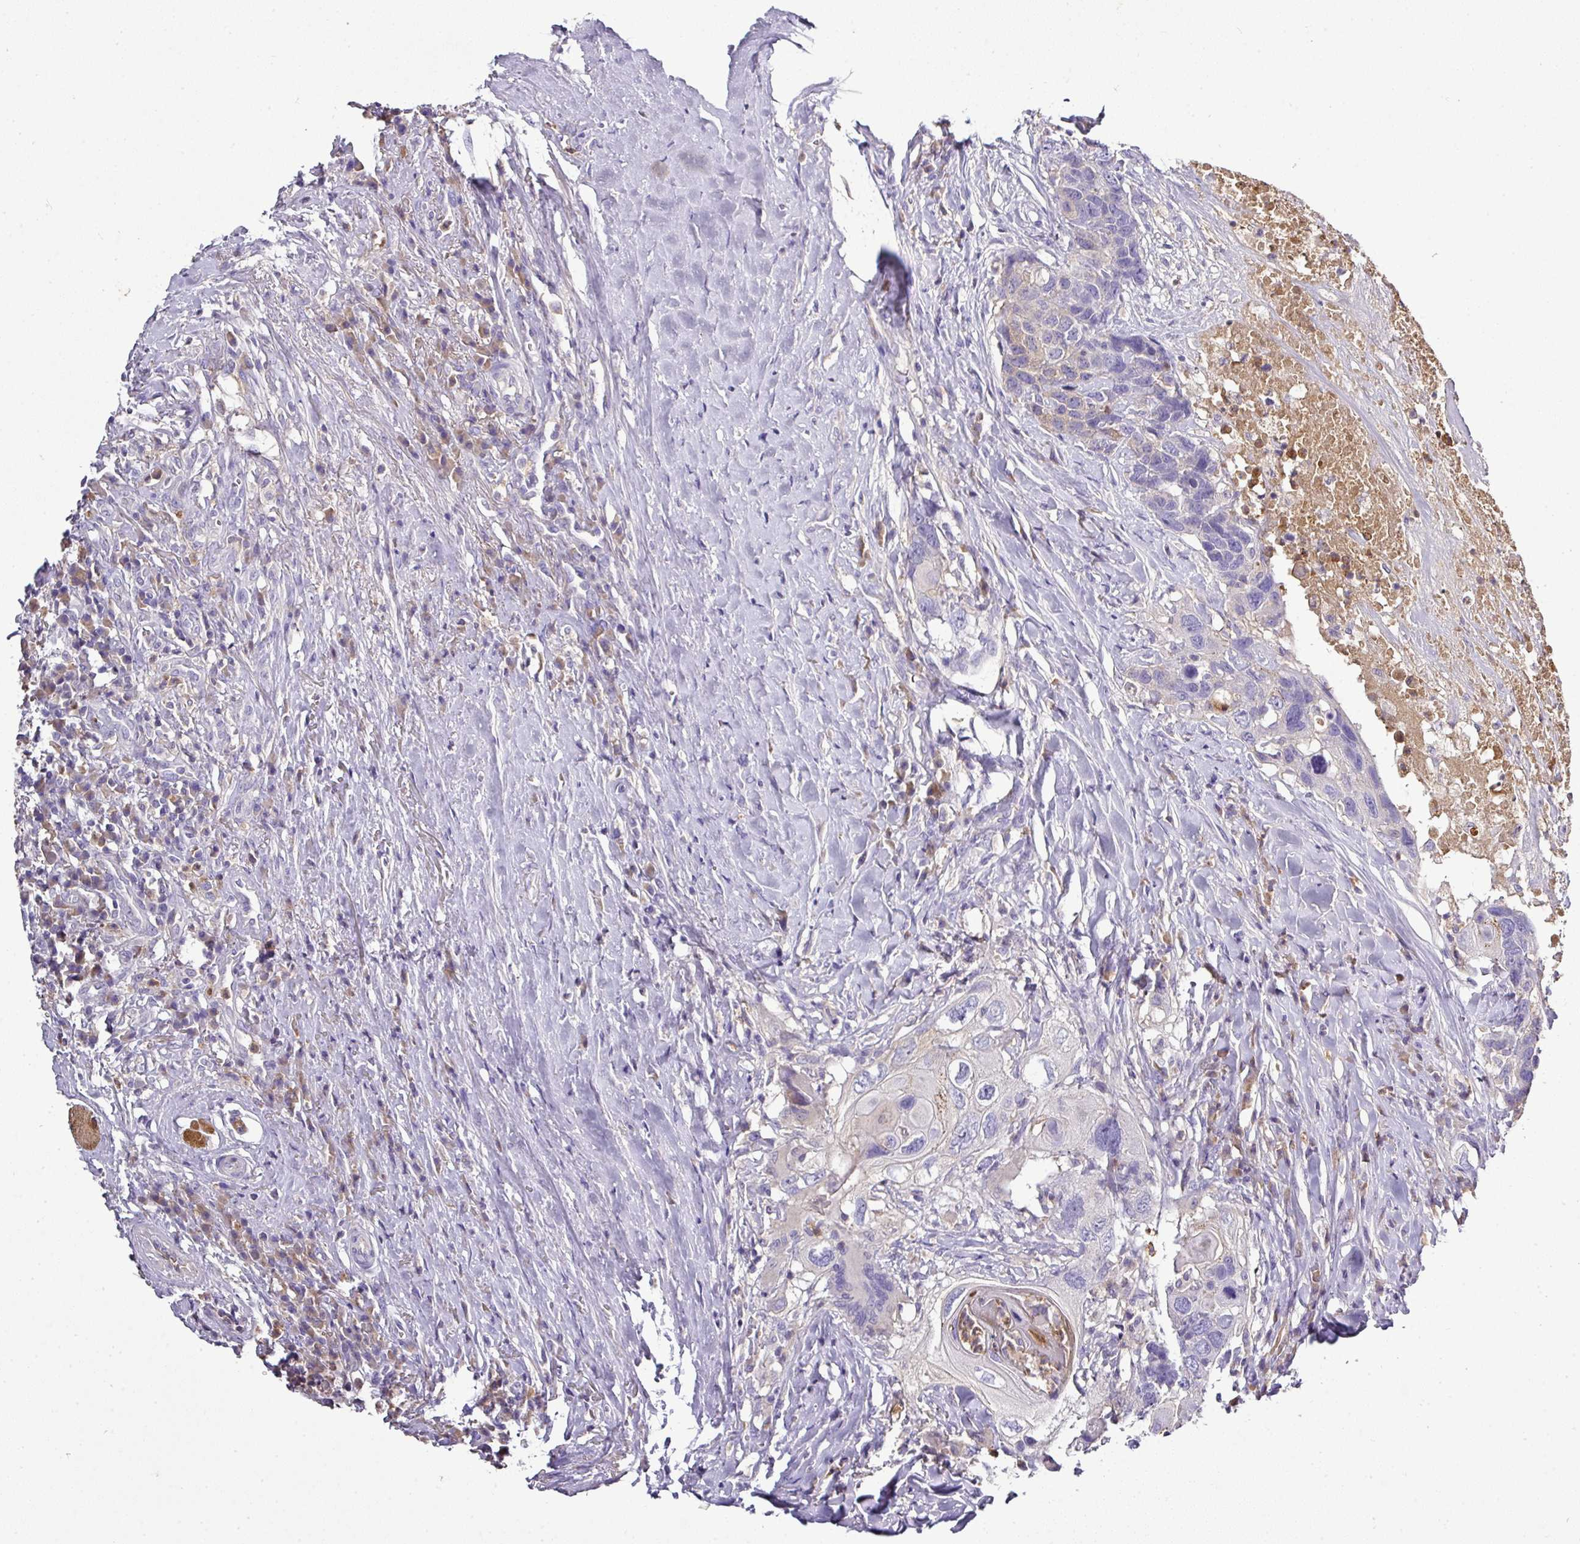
{"staining": {"intensity": "negative", "quantity": "none", "location": "none"}, "tissue": "head and neck cancer", "cell_type": "Tumor cells", "image_type": "cancer", "snomed": [{"axis": "morphology", "description": "Squamous cell carcinoma, NOS"}, {"axis": "topography", "description": "Head-Neck"}], "caption": "A high-resolution photomicrograph shows immunohistochemistry (IHC) staining of squamous cell carcinoma (head and neck), which reveals no significant staining in tumor cells.", "gene": "CAB39L", "patient": {"sex": "male", "age": 66}}